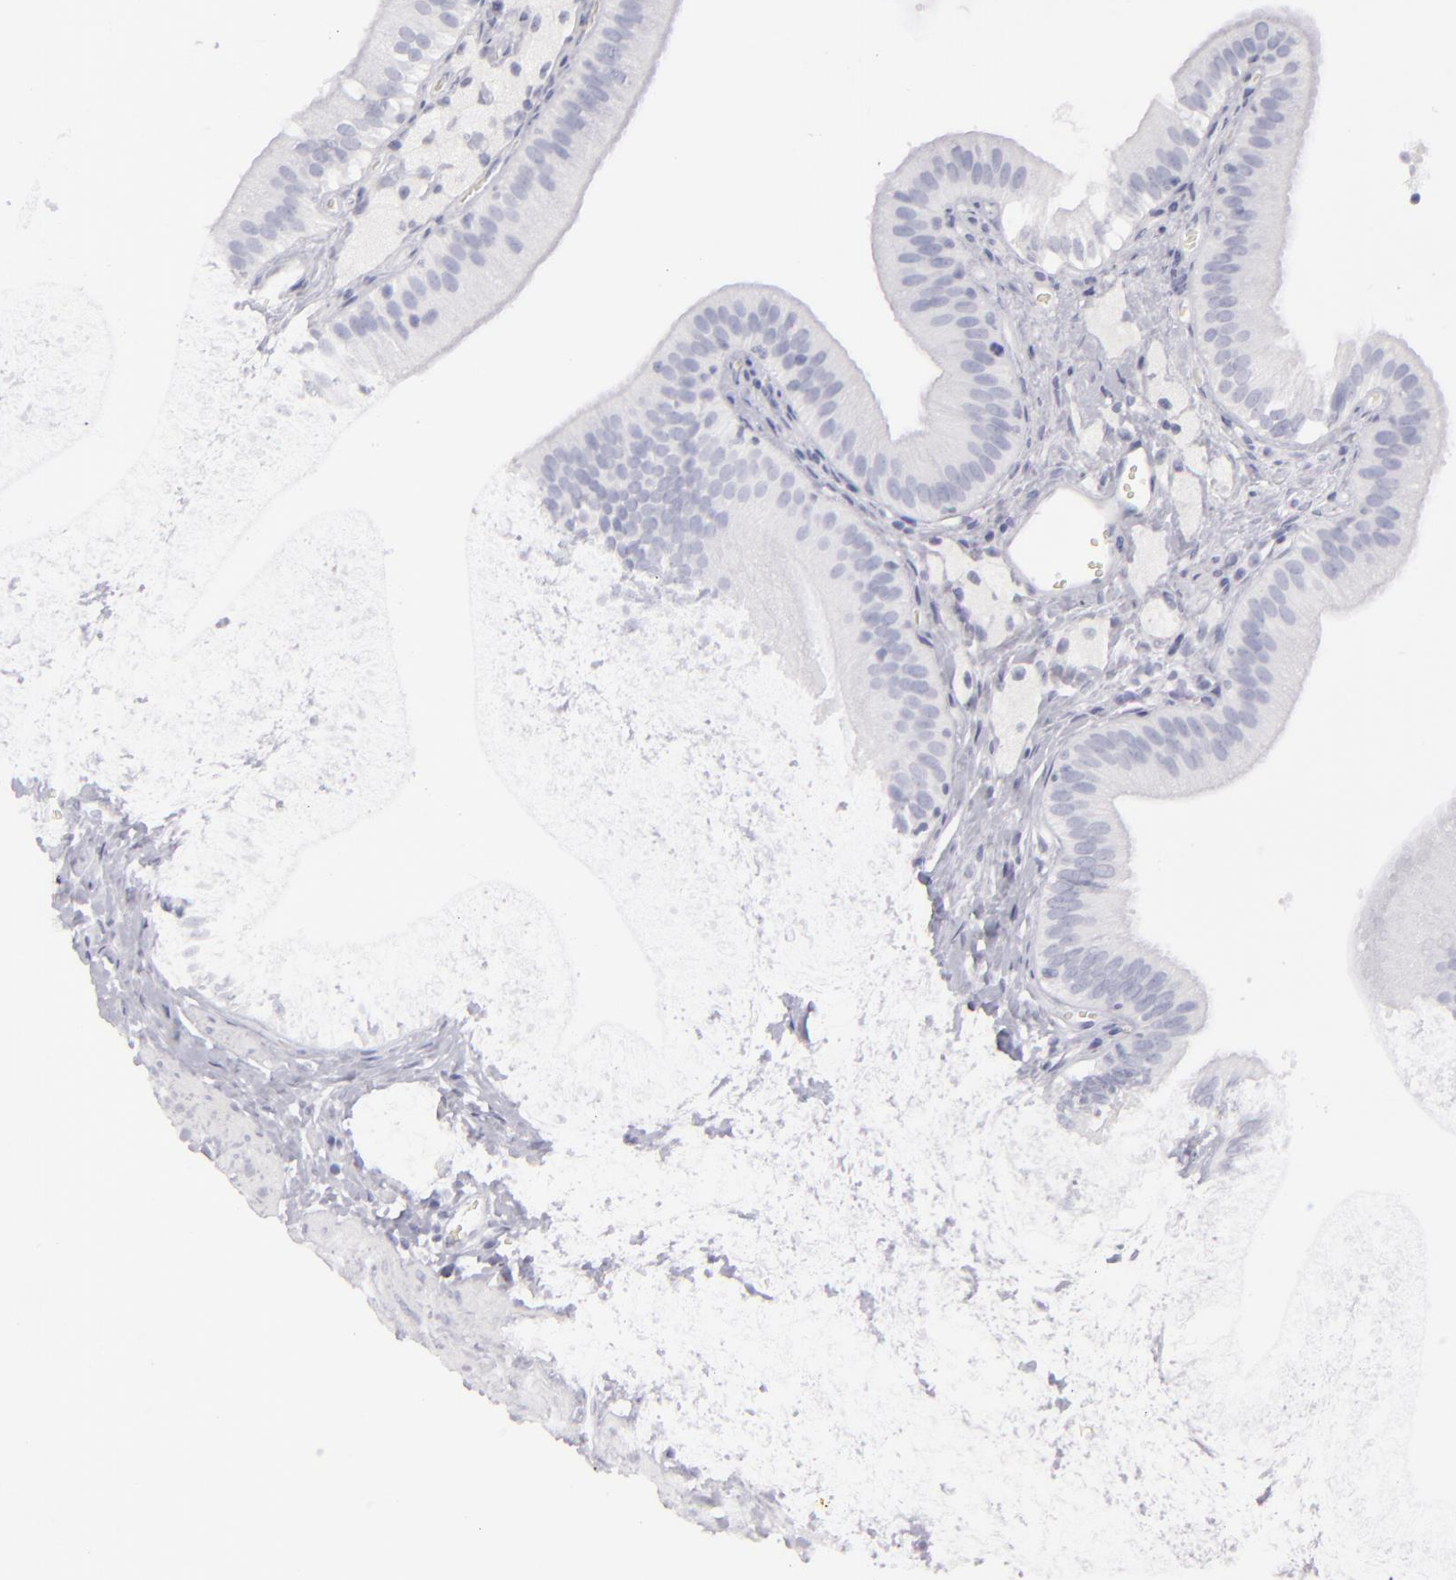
{"staining": {"intensity": "negative", "quantity": "none", "location": "none"}, "tissue": "gallbladder", "cell_type": "Glandular cells", "image_type": "normal", "snomed": [{"axis": "morphology", "description": "Normal tissue, NOS"}, {"axis": "topography", "description": "Gallbladder"}], "caption": "The immunohistochemistry (IHC) micrograph has no significant expression in glandular cells of gallbladder.", "gene": "FLG", "patient": {"sex": "female", "age": 24}}